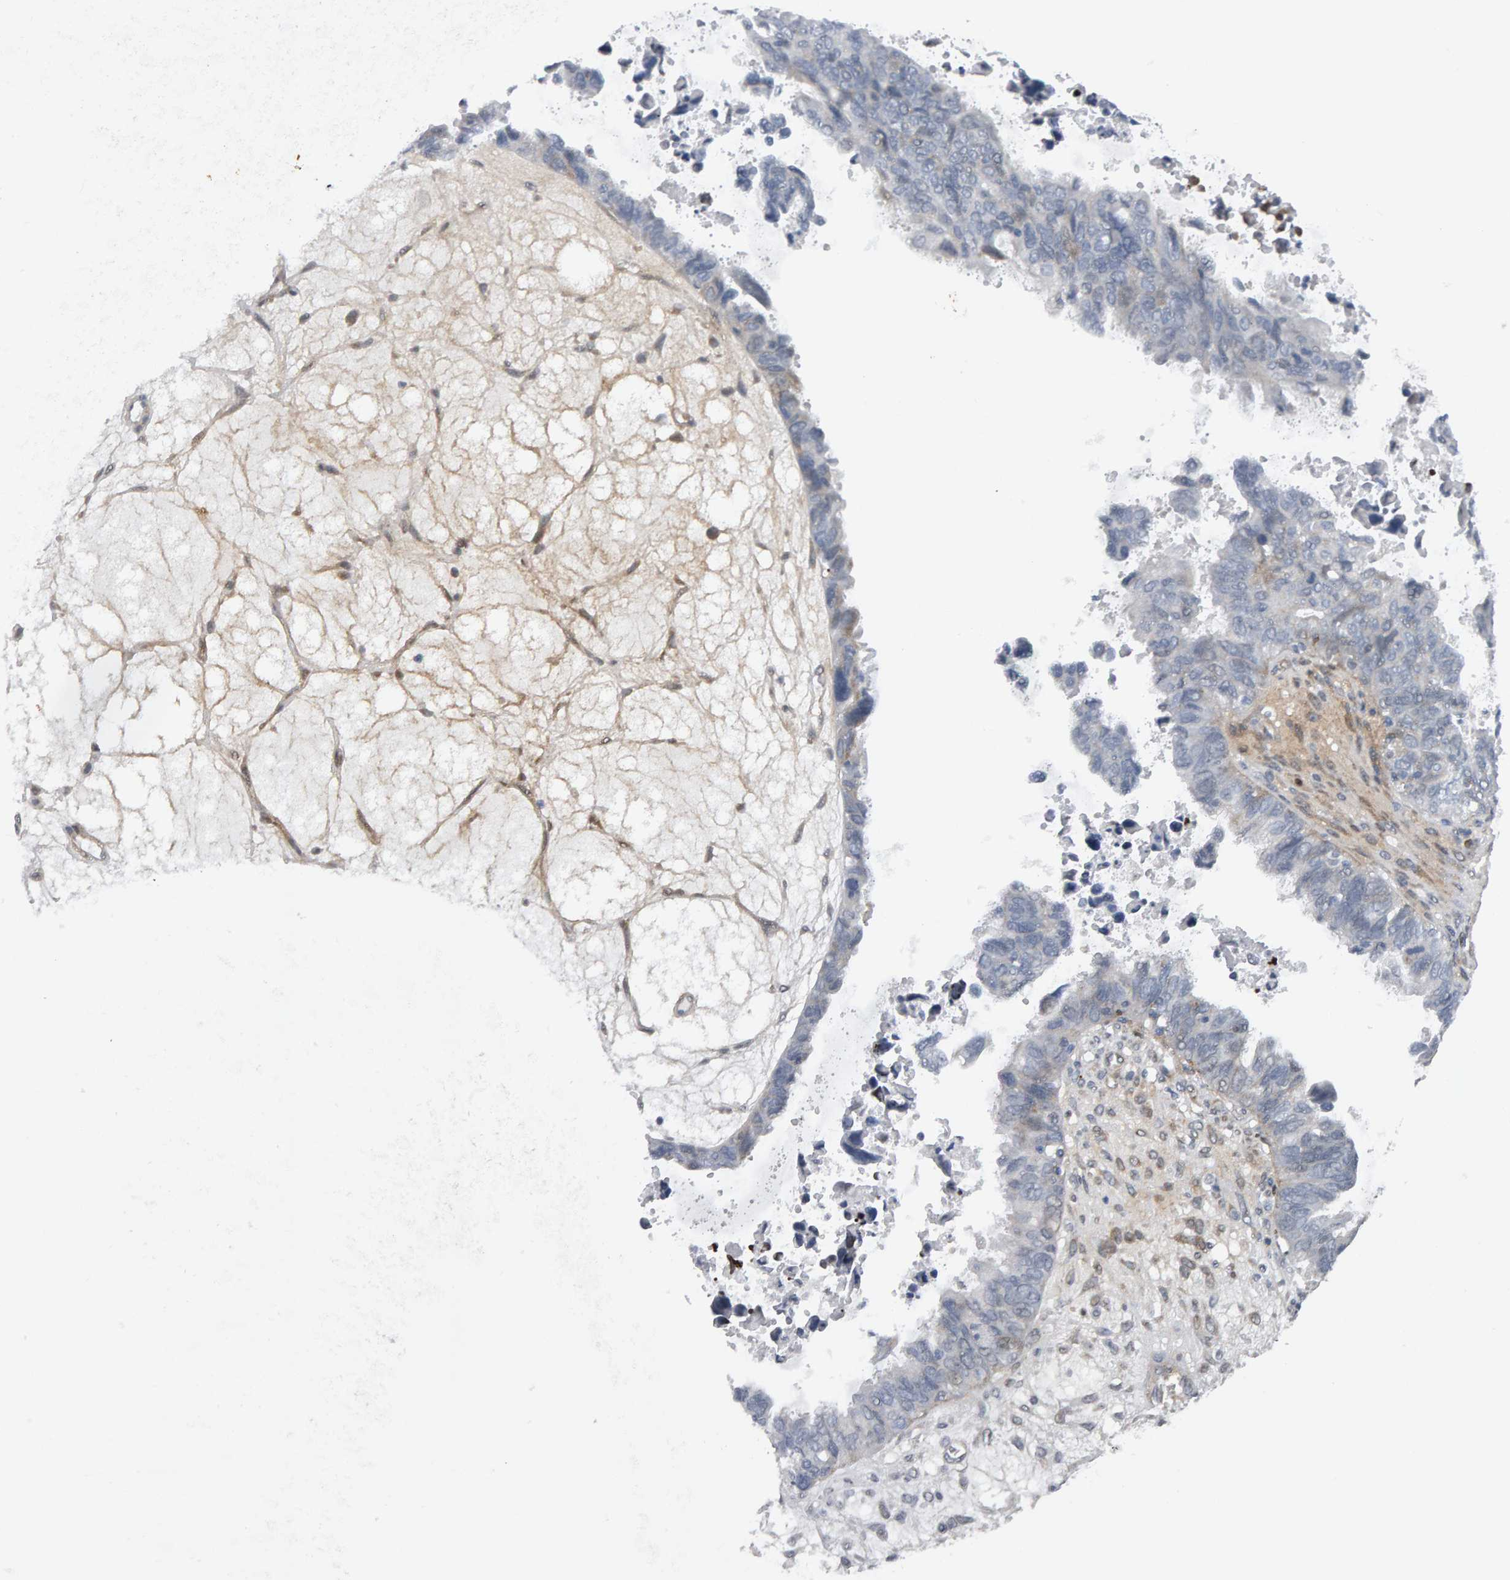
{"staining": {"intensity": "weak", "quantity": "<25%", "location": "cytoplasmic/membranous"}, "tissue": "ovarian cancer", "cell_type": "Tumor cells", "image_type": "cancer", "snomed": [{"axis": "morphology", "description": "Cystadenocarcinoma, serous, NOS"}, {"axis": "topography", "description": "Ovary"}], "caption": "The micrograph shows no staining of tumor cells in ovarian cancer. (DAB IHC, high magnification).", "gene": "IPO8", "patient": {"sex": "female", "age": 79}}